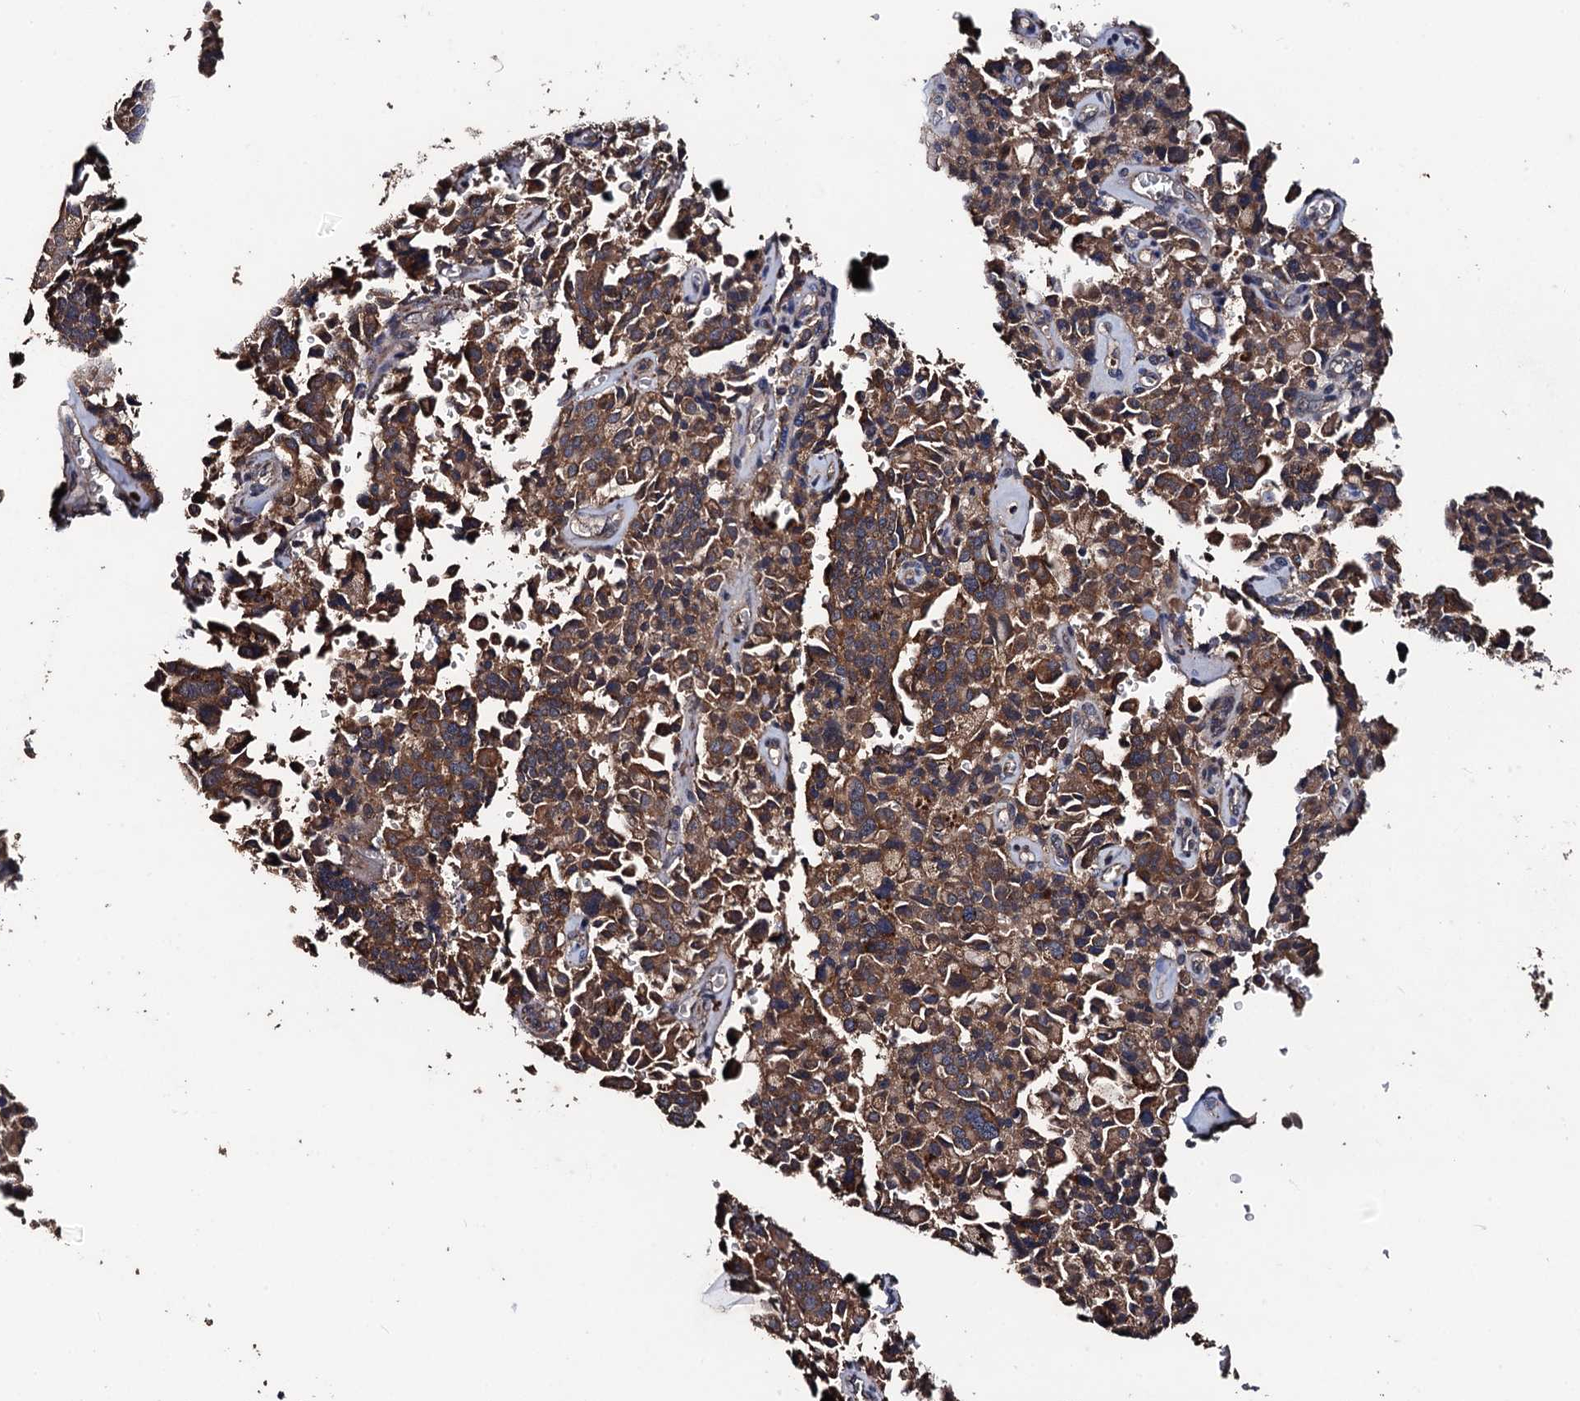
{"staining": {"intensity": "moderate", "quantity": ">75%", "location": "cytoplasmic/membranous"}, "tissue": "pancreatic cancer", "cell_type": "Tumor cells", "image_type": "cancer", "snomed": [{"axis": "morphology", "description": "Adenocarcinoma, NOS"}, {"axis": "topography", "description": "Pancreas"}], "caption": "A brown stain labels moderate cytoplasmic/membranous expression of a protein in human pancreatic adenocarcinoma tumor cells. Using DAB (brown) and hematoxylin (blue) stains, captured at high magnification using brightfield microscopy.", "gene": "PPTC7", "patient": {"sex": "male", "age": 65}}